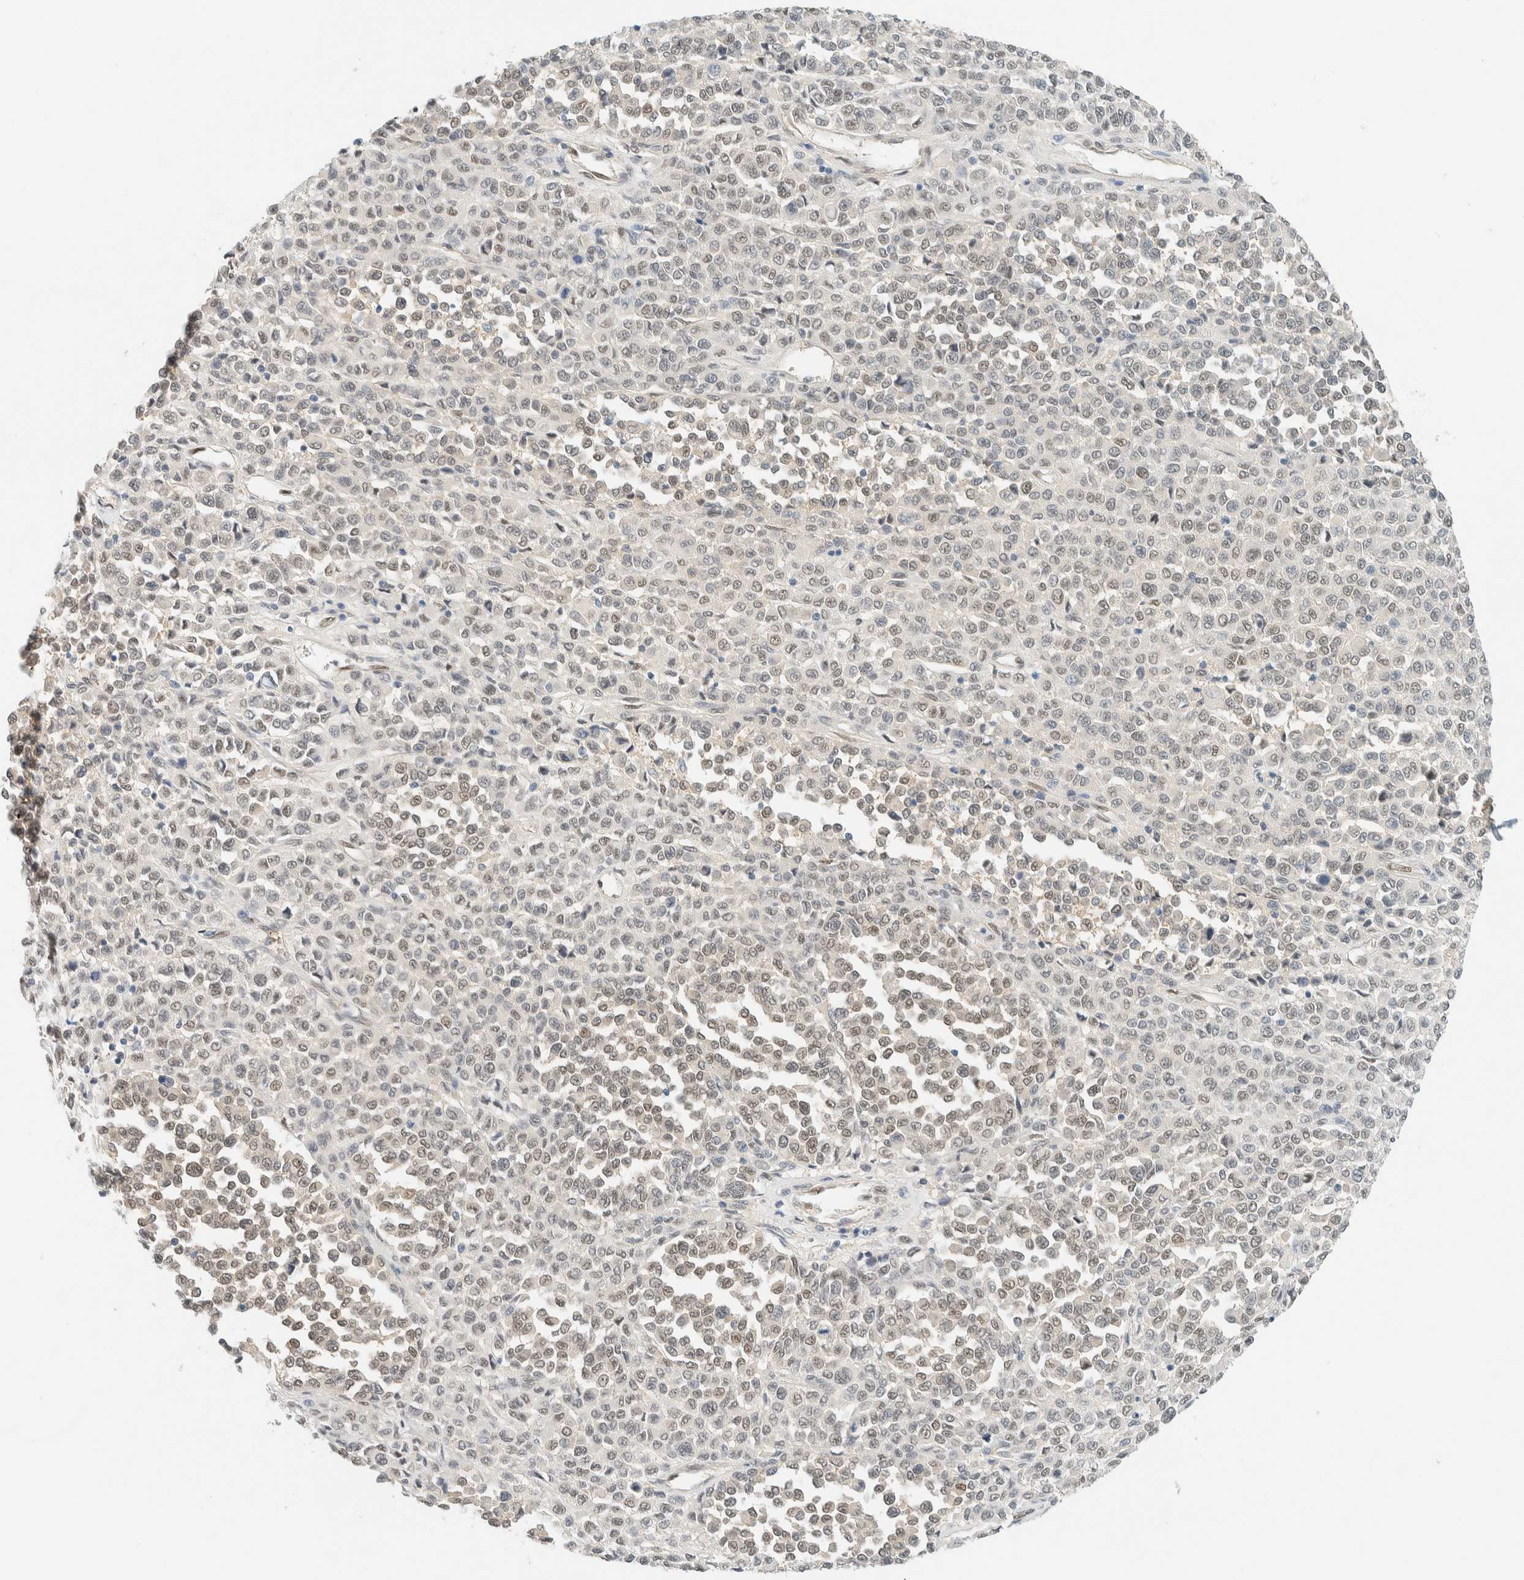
{"staining": {"intensity": "weak", "quantity": ">75%", "location": "nuclear"}, "tissue": "melanoma", "cell_type": "Tumor cells", "image_type": "cancer", "snomed": [{"axis": "morphology", "description": "Malignant melanoma, Metastatic site"}, {"axis": "topography", "description": "Pancreas"}], "caption": "Protein expression by IHC displays weak nuclear positivity in approximately >75% of tumor cells in malignant melanoma (metastatic site).", "gene": "TSTD2", "patient": {"sex": "female", "age": 30}}